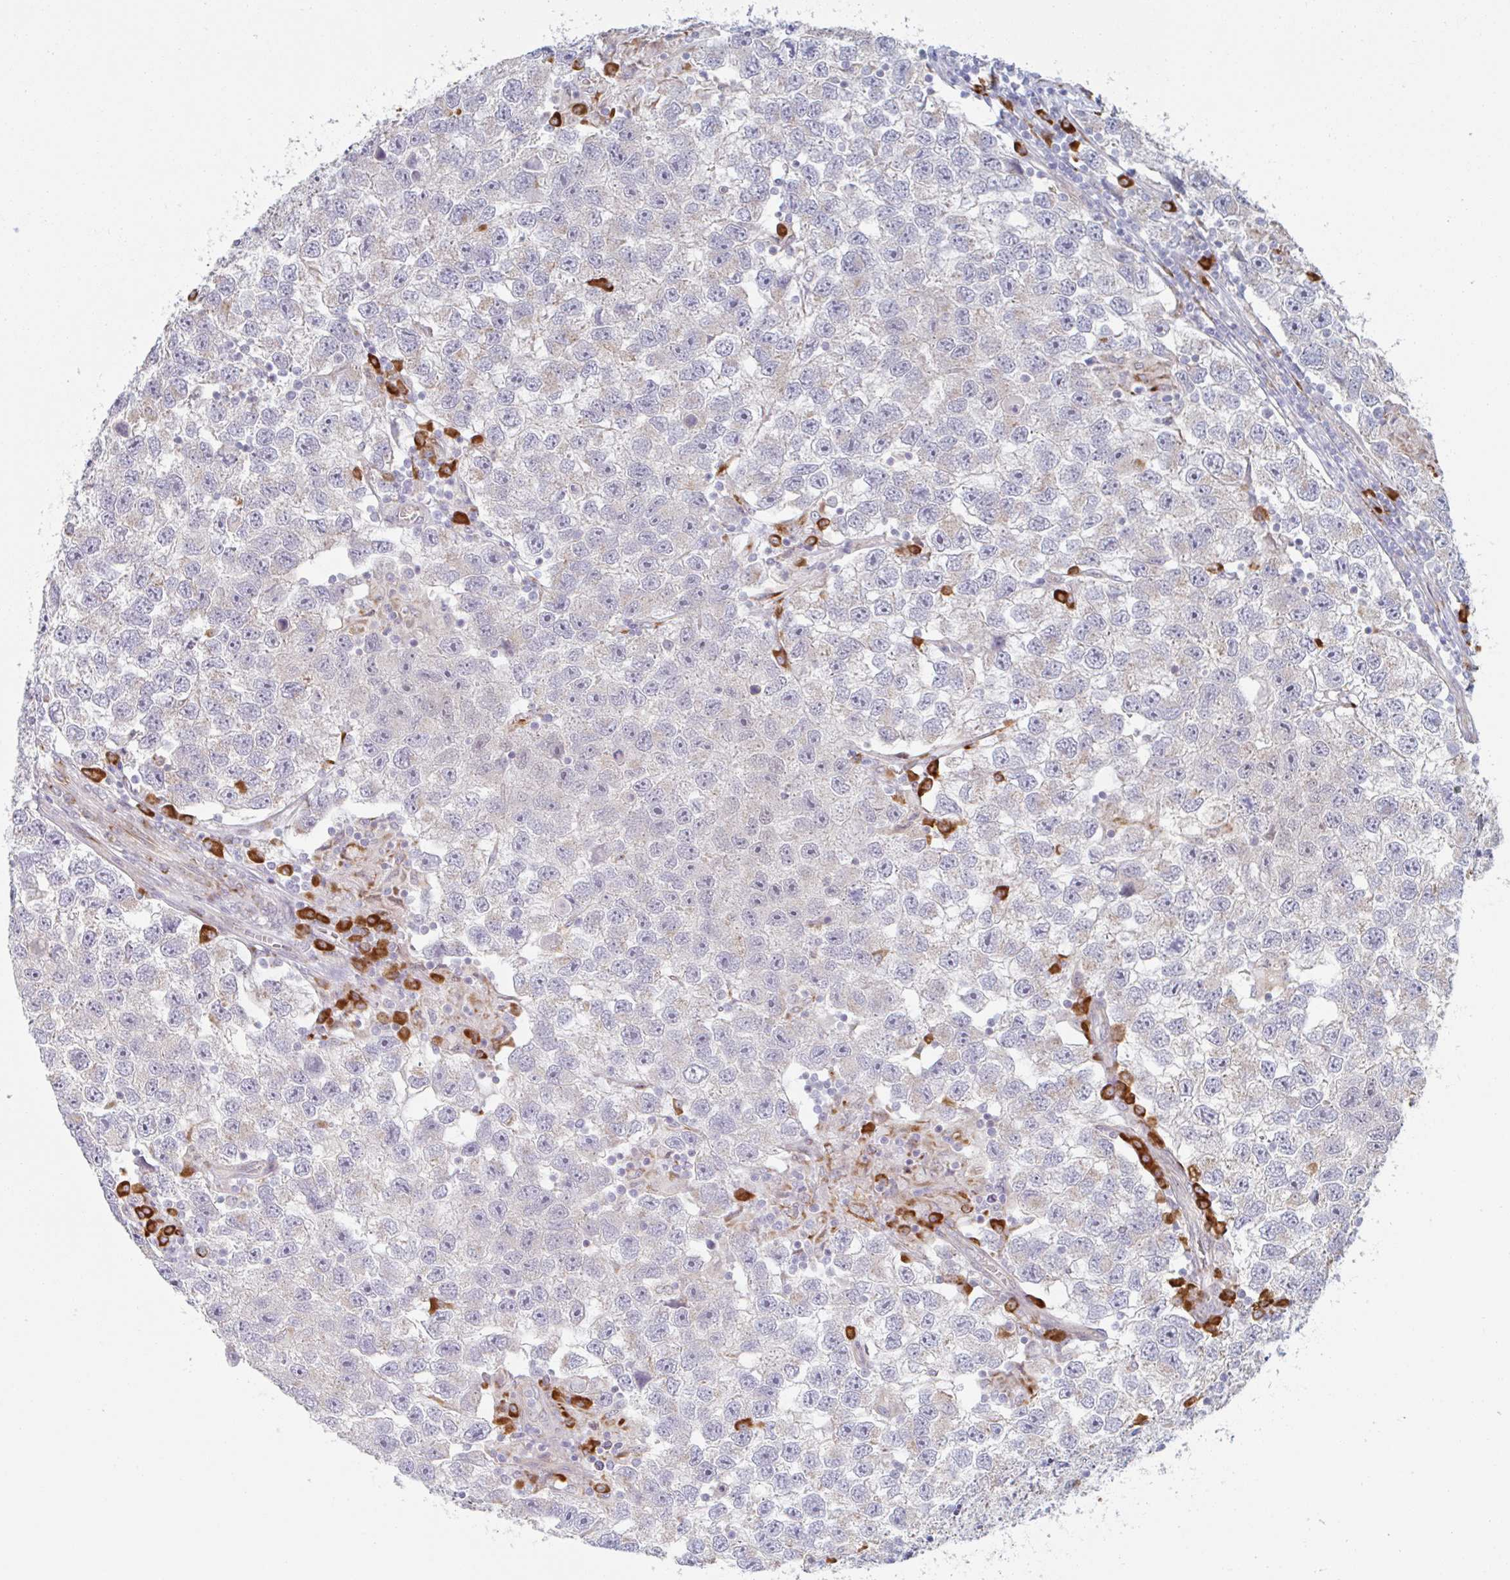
{"staining": {"intensity": "negative", "quantity": "none", "location": "none"}, "tissue": "testis cancer", "cell_type": "Tumor cells", "image_type": "cancer", "snomed": [{"axis": "morphology", "description": "Seminoma, NOS"}, {"axis": "topography", "description": "Testis"}], "caption": "Immunohistochemical staining of human testis cancer demonstrates no significant positivity in tumor cells.", "gene": "TRAPPC10", "patient": {"sex": "male", "age": 26}}